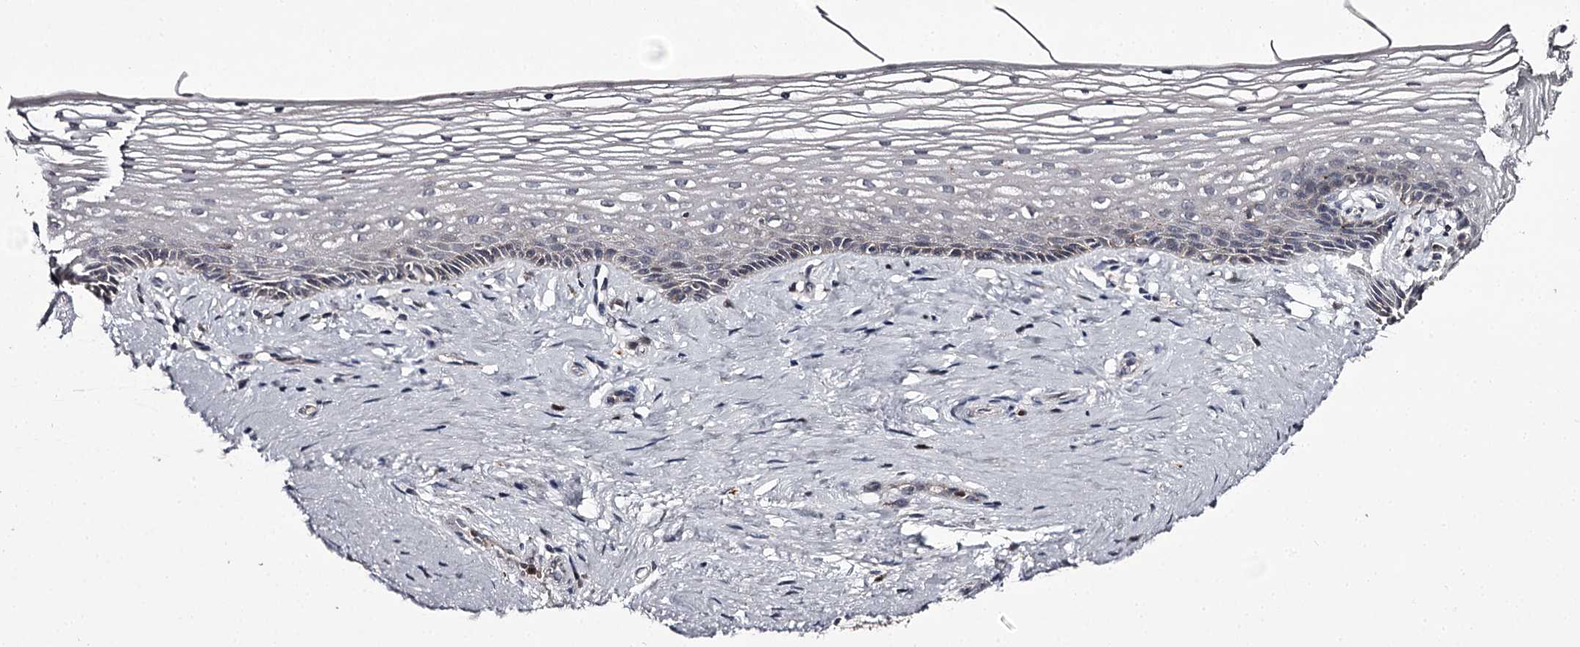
{"staining": {"intensity": "moderate", "quantity": "<25%", "location": "cytoplasmic/membranous"}, "tissue": "vagina", "cell_type": "Squamous epithelial cells", "image_type": "normal", "snomed": [{"axis": "morphology", "description": "Normal tissue, NOS"}, {"axis": "topography", "description": "Vagina"}], "caption": "Immunohistochemical staining of unremarkable vagina exhibits moderate cytoplasmic/membranous protein staining in approximately <25% of squamous epithelial cells. The staining was performed using DAB (3,3'-diaminobenzidine) to visualize the protein expression in brown, while the nuclei were stained in blue with hematoxylin (Magnification: 20x).", "gene": "SLC32A1", "patient": {"sex": "female", "age": 46}}